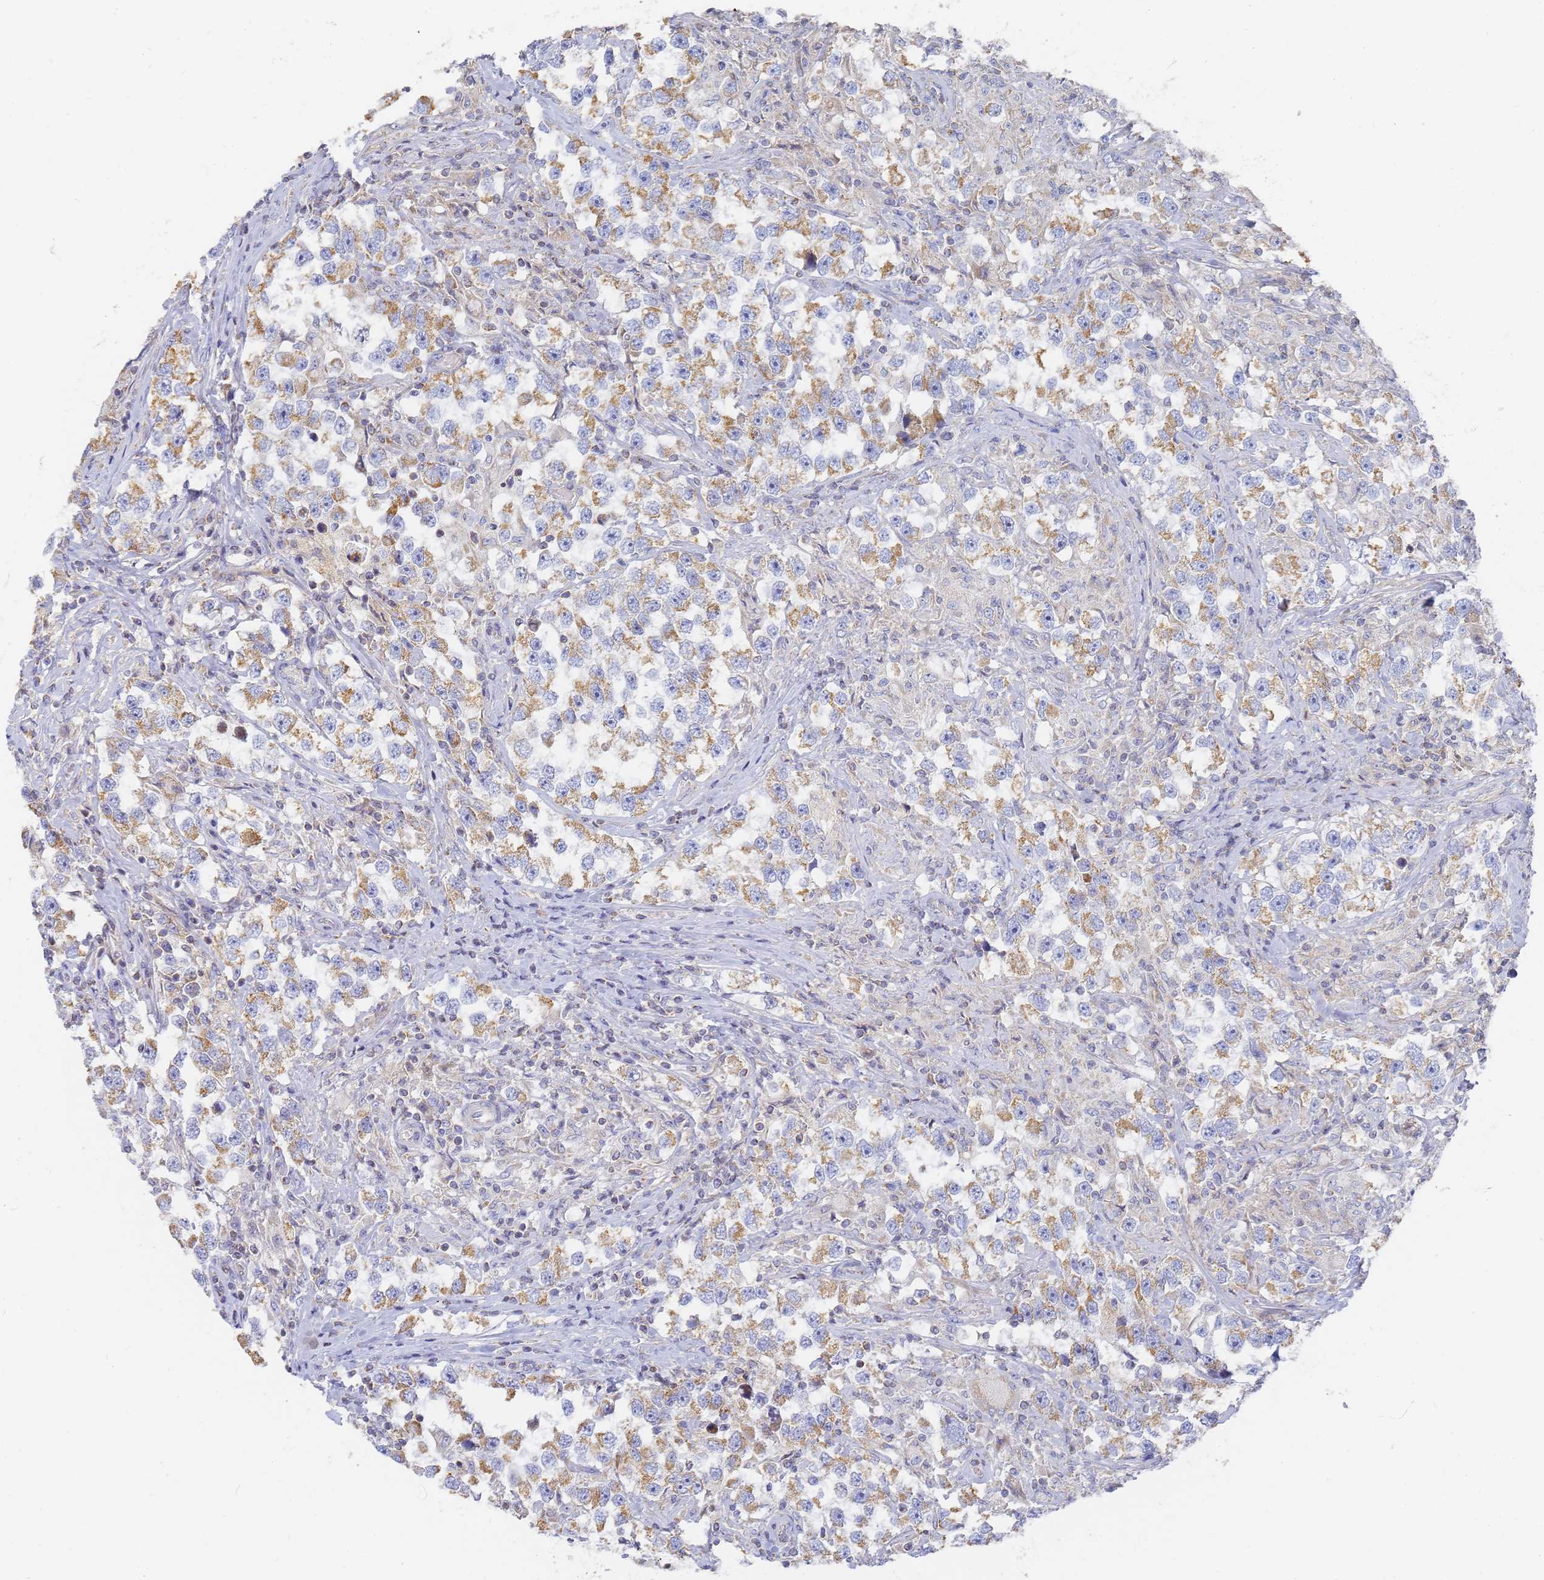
{"staining": {"intensity": "moderate", "quantity": "25%-75%", "location": "cytoplasmic/membranous"}, "tissue": "testis cancer", "cell_type": "Tumor cells", "image_type": "cancer", "snomed": [{"axis": "morphology", "description": "Seminoma, NOS"}, {"axis": "topography", "description": "Testis"}], "caption": "This is a micrograph of immunohistochemistry (IHC) staining of testis seminoma, which shows moderate expression in the cytoplasmic/membranous of tumor cells.", "gene": "UTP23", "patient": {"sex": "male", "age": 46}}